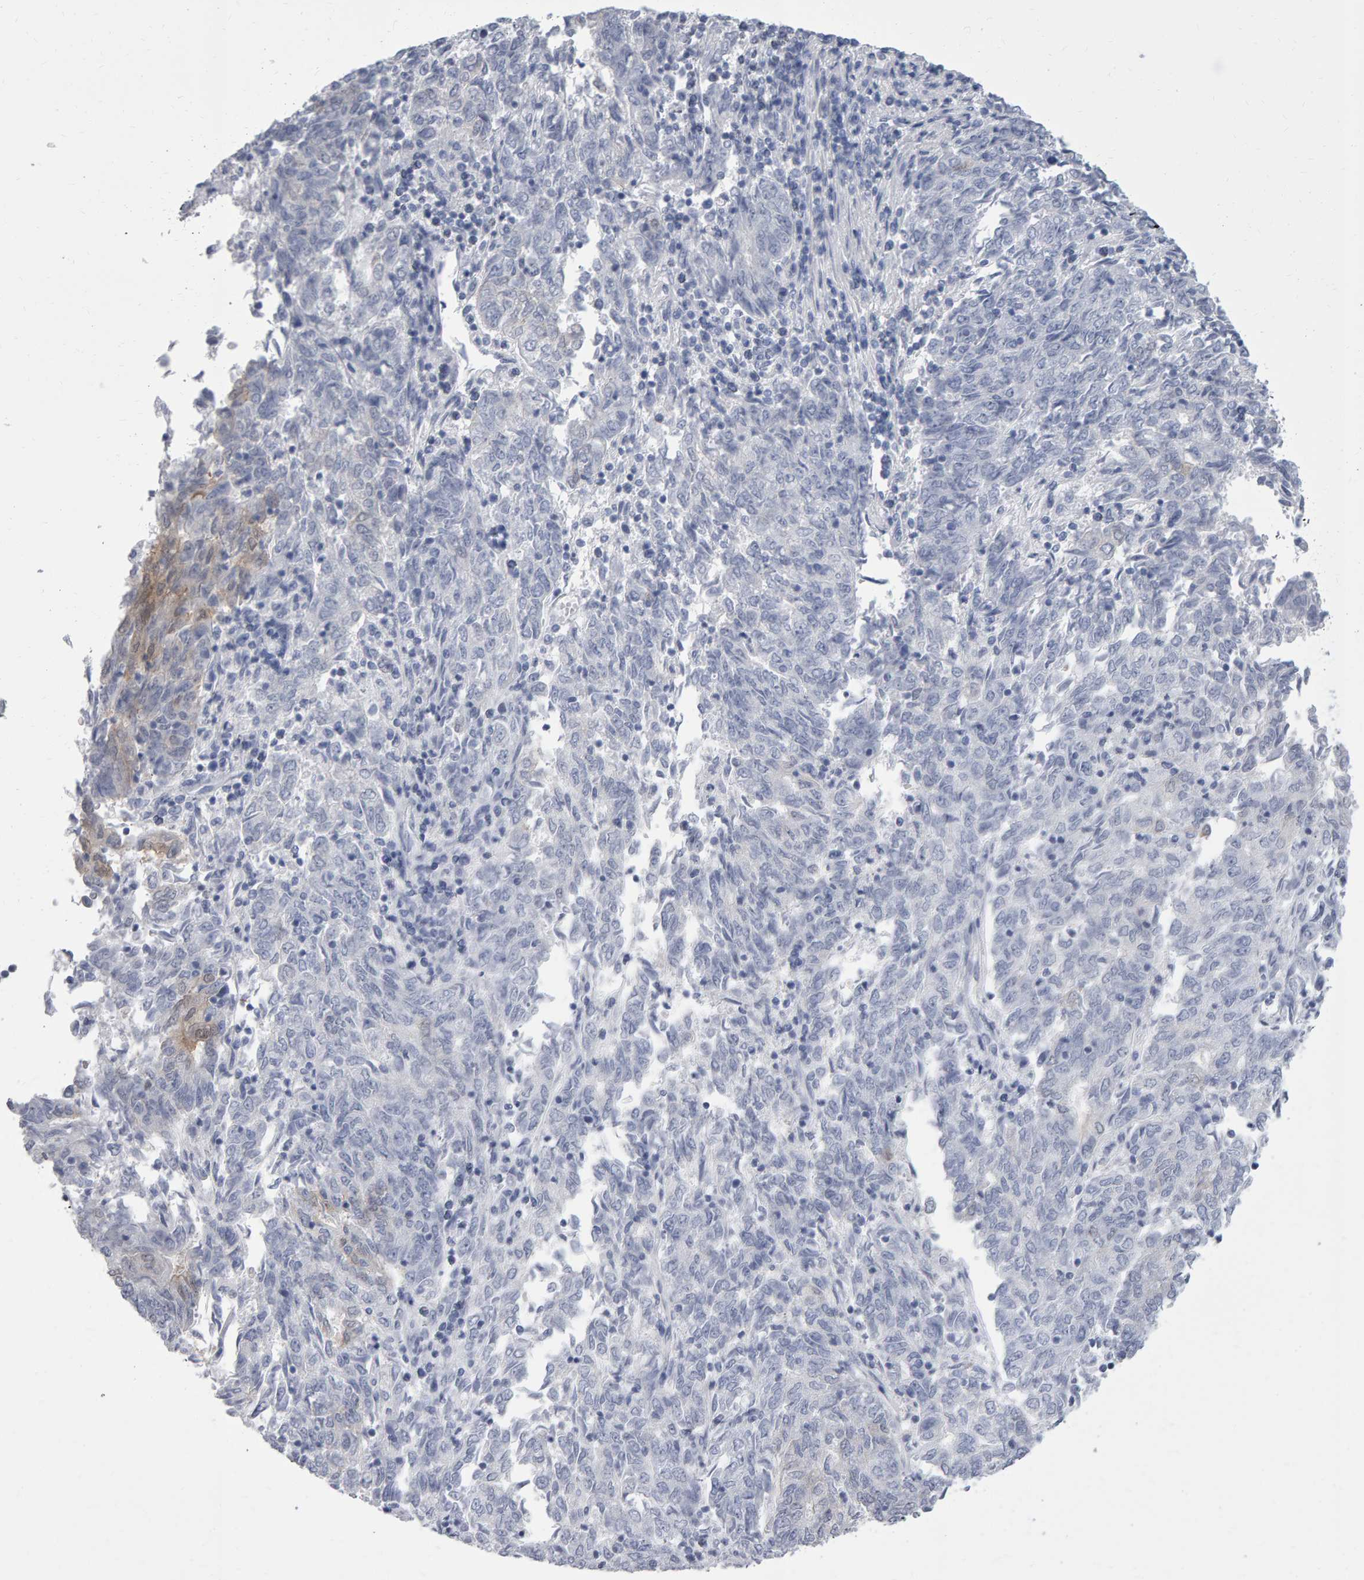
{"staining": {"intensity": "negative", "quantity": "none", "location": "none"}, "tissue": "endometrial cancer", "cell_type": "Tumor cells", "image_type": "cancer", "snomed": [{"axis": "morphology", "description": "Adenocarcinoma, NOS"}, {"axis": "topography", "description": "Endometrium"}], "caption": "Tumor cells show no significant protein staining in endometrial adenocarcinoma.", "gene": "NCDN", "patient": {"sex": "female", "age": 80}}